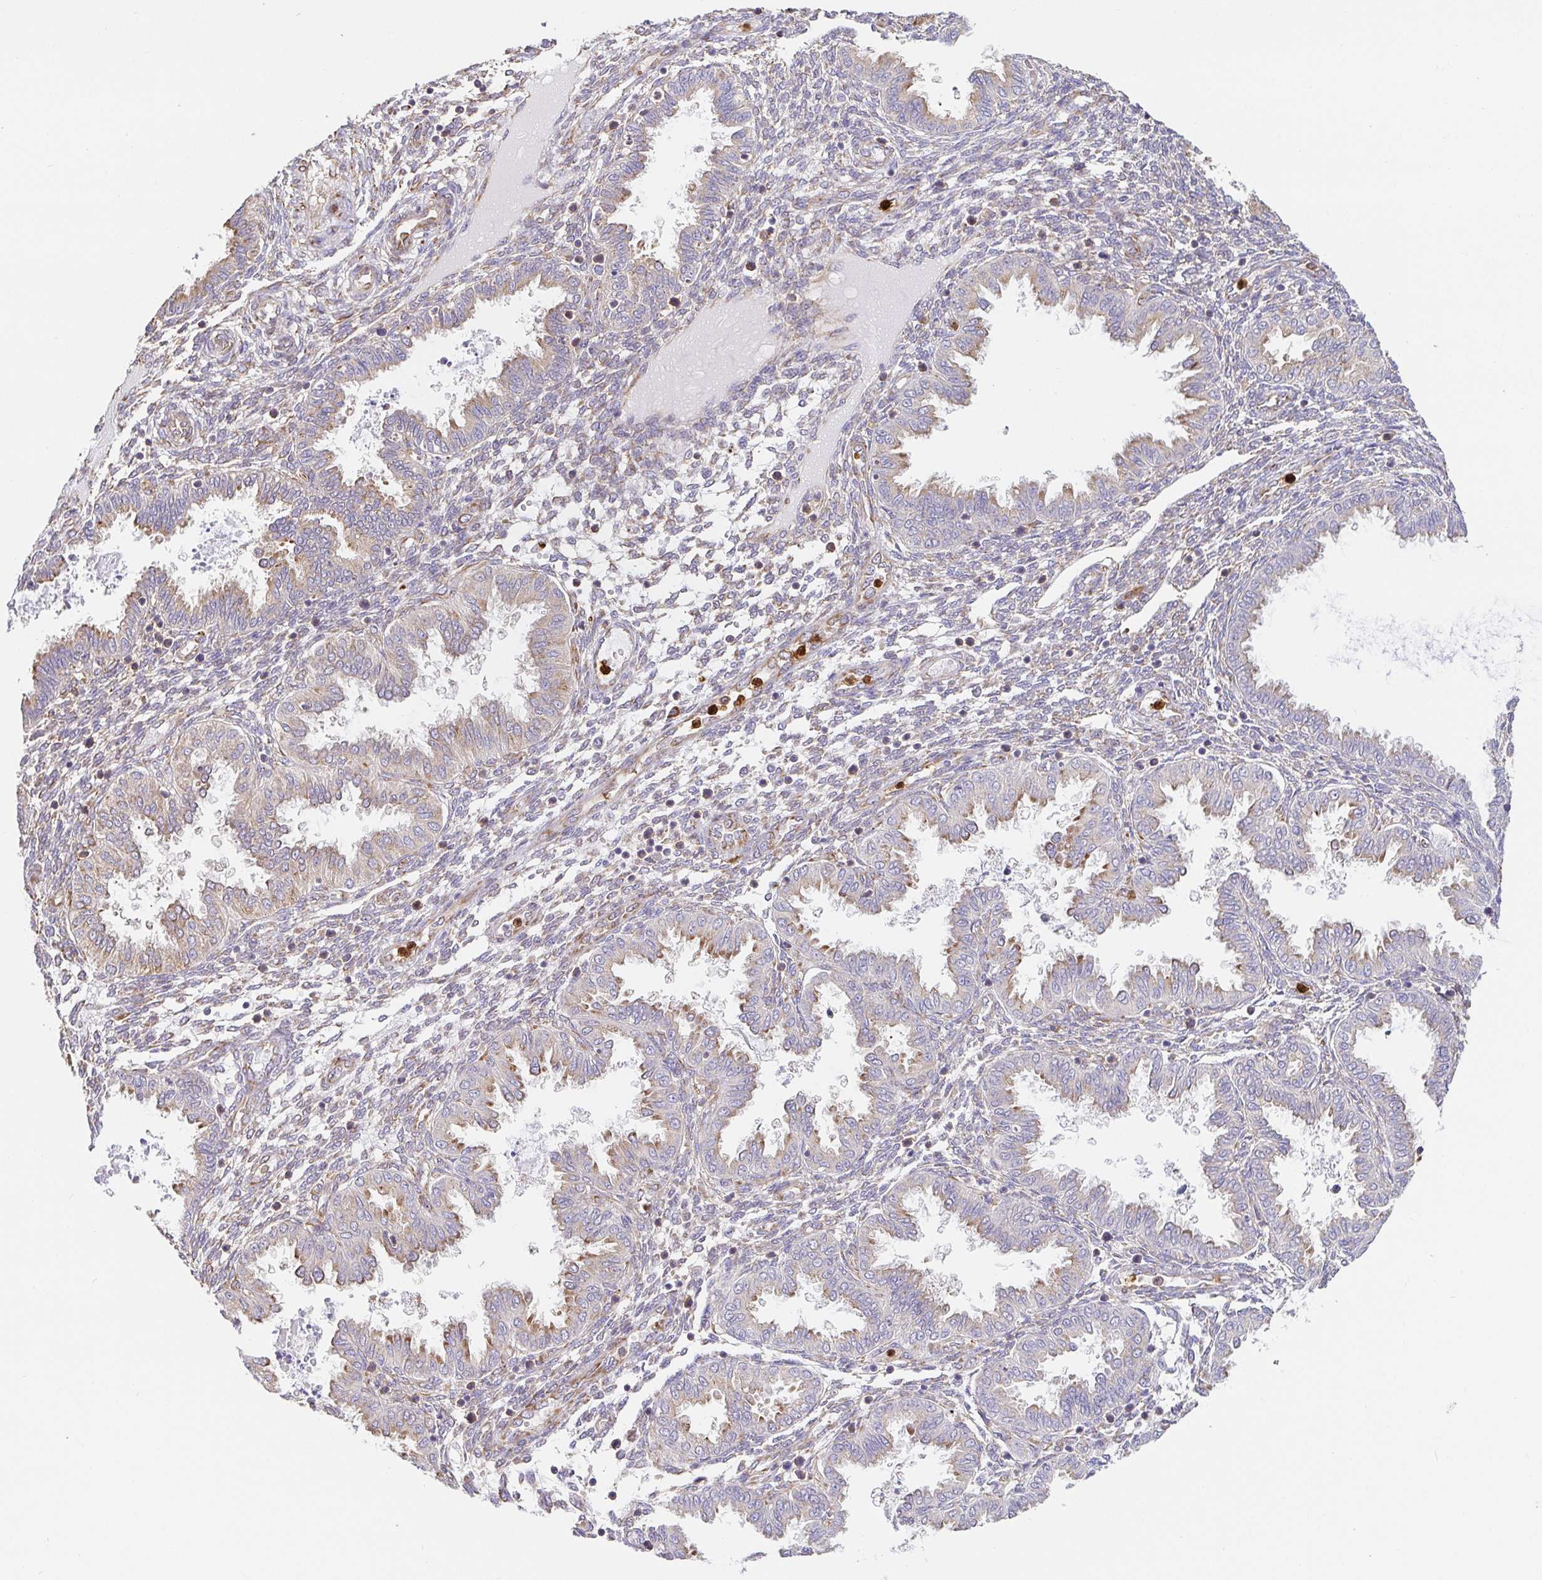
{"staining": {"intensity": "negative", "quantity": "none", "location": "none"}, "tissue": "endometrium", "cell_type": "Cells in endometrial stroma", "image_type": "normal", "snomed": [{"axis": "morphology", "description": "Normal tissue, NOS"}, {"axis": "topography", "description": "Endometrium"}], "caption": "The image displays no significant staining in cells in endometrial stroma of endometrium.", "gene": "PDPK1", "patient": {"sex": "female", "age": 33}}